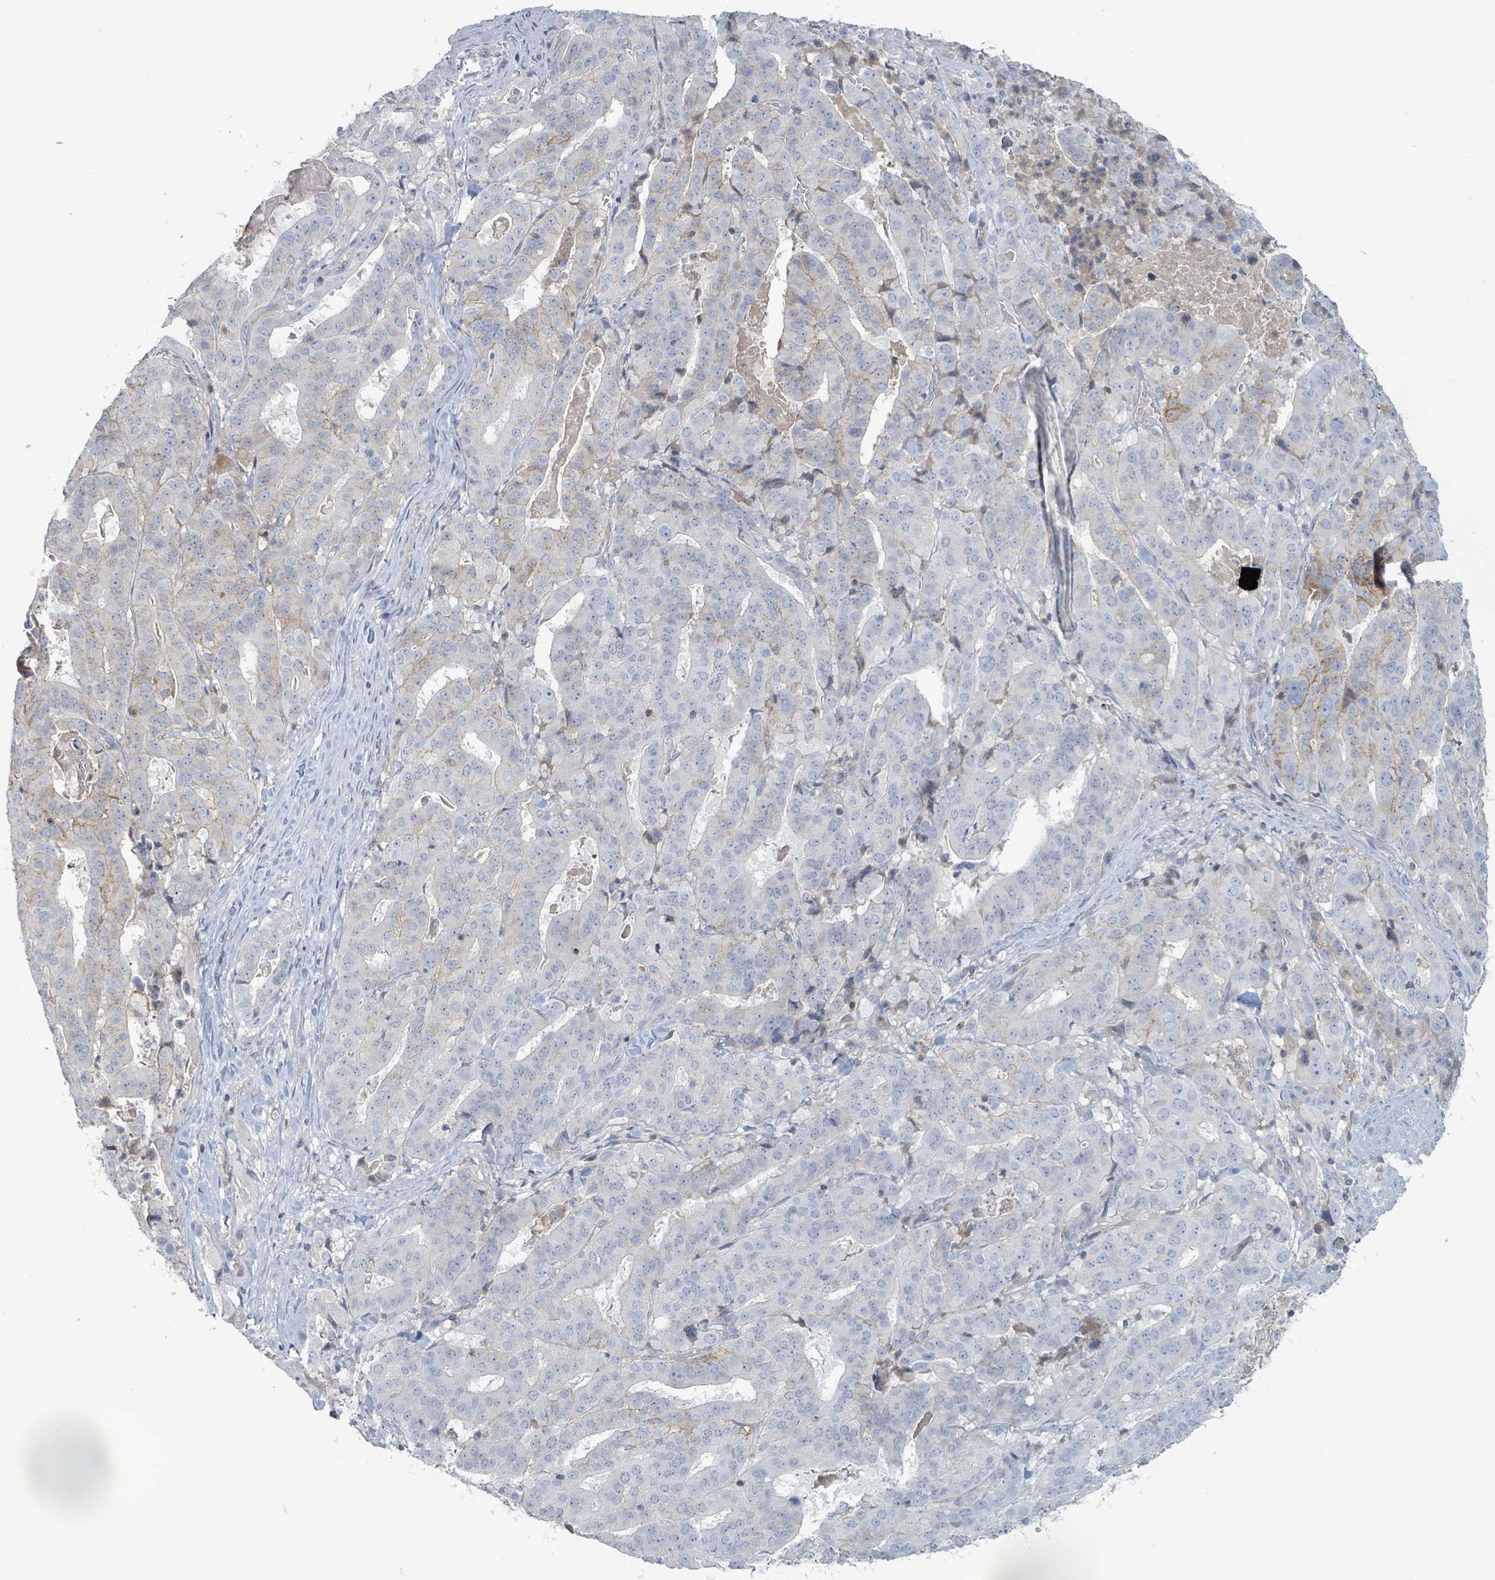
{"staining": {"intensity": "negative", "quantity": "none", "location": "none"}, "tissue": "stomach cancer", "cell_type": "Tumor cells", "image_type": "cancer", "snomed": [{"axis": "morphology", "description": "Adenocarcinoma, NOS"}, {"axis": "topography", "description": "Stomach"}], "caption": "IHC of human stomach cancer demonstrates no expression in tumor cells.", "gene": "TNFRSF14", "patient": {"sex": "male", "age": 48}}